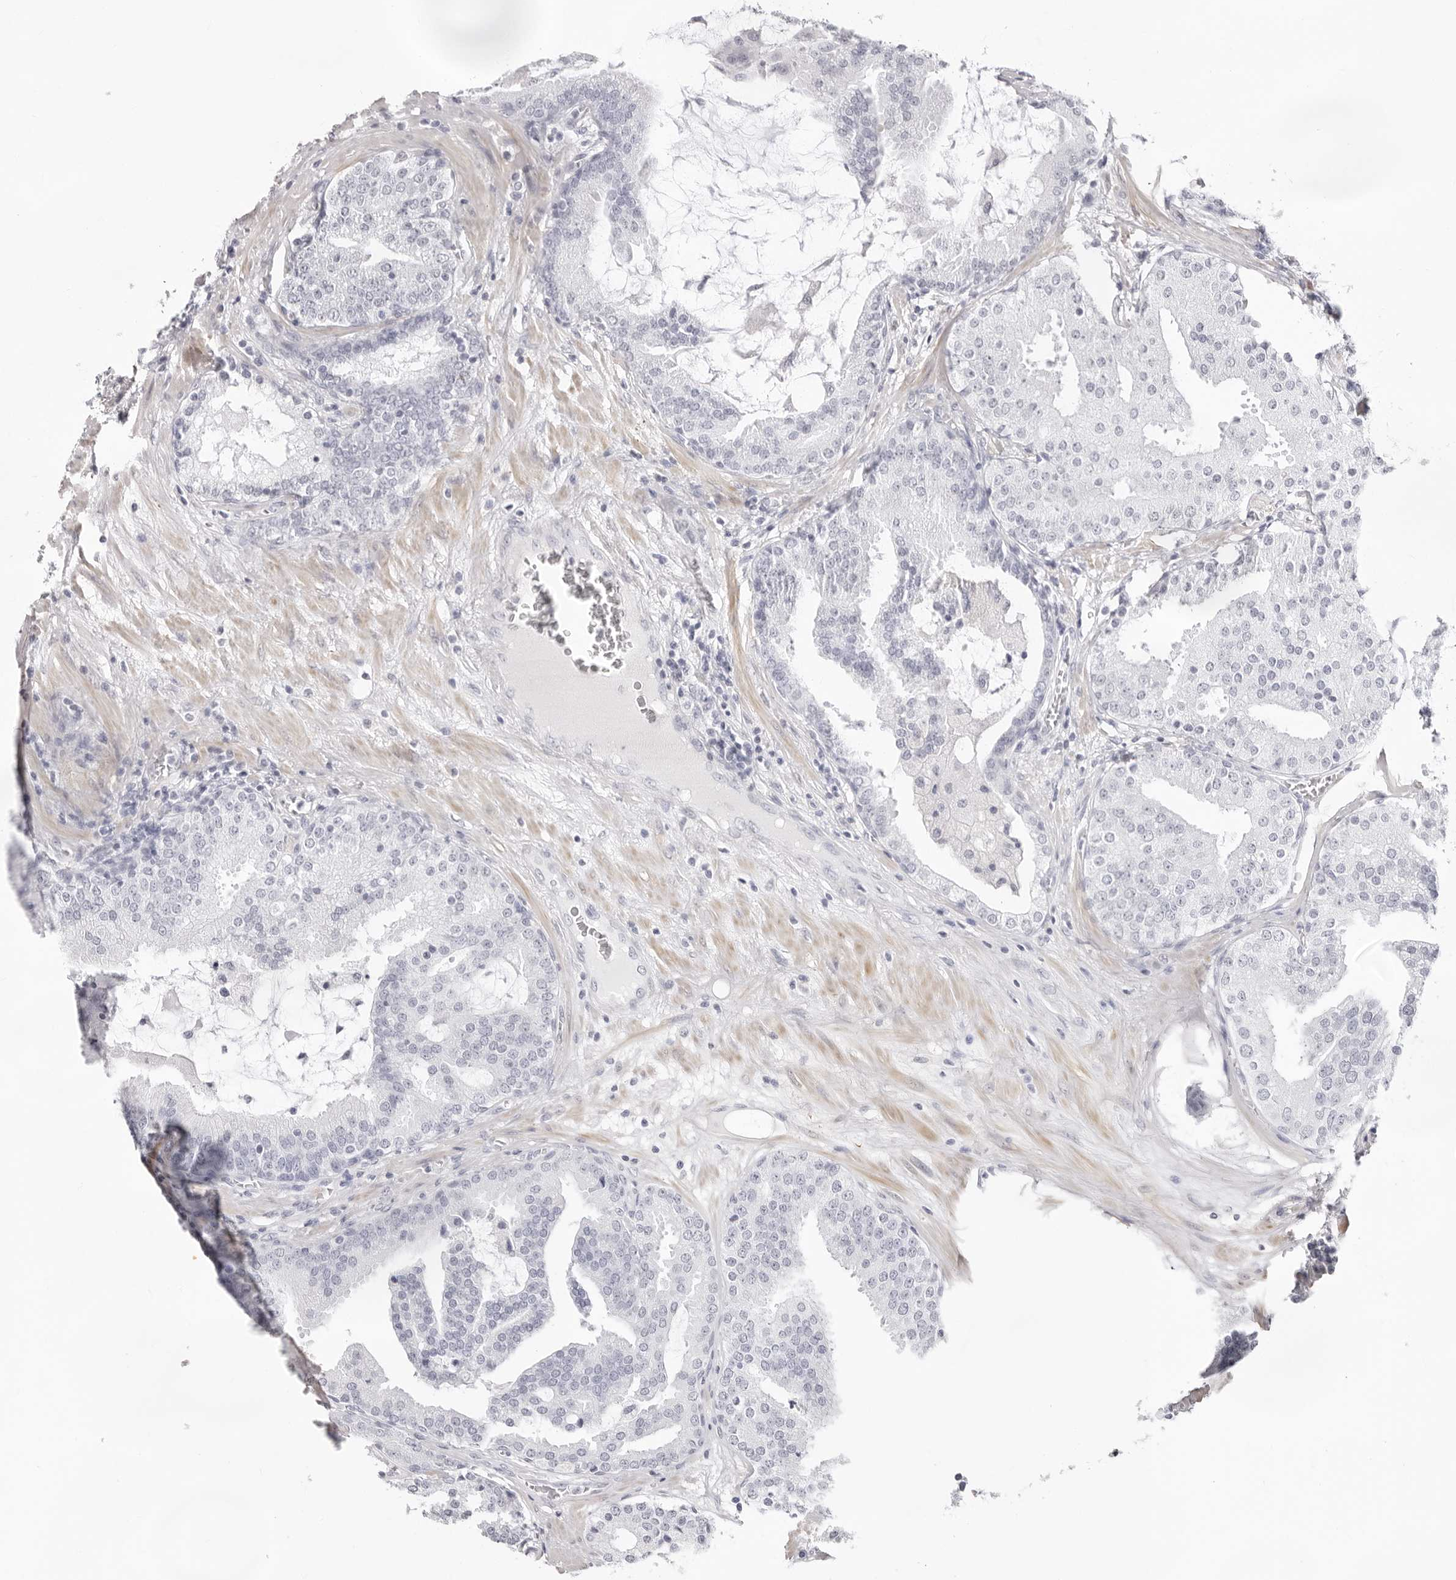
{"staining": {"intensity": "negative", "quantity": "none", "location": "none"}, "tissue": "prostate cancer", "cell_type": "Tumor cells", "image_type": "cancer", "snomed": [{"axis": "morphology", "description": "Adenocarcinoma, Low grade"}, {"axis": "topography", "description": "Prostate"}], "caption": "Human low-grade adenocarcinoma (prostate) stained for a protein using IHC reveals no expression in tumor cells.", "gene": "INSL3", "patient": {"sex": "male", "age": 67}}